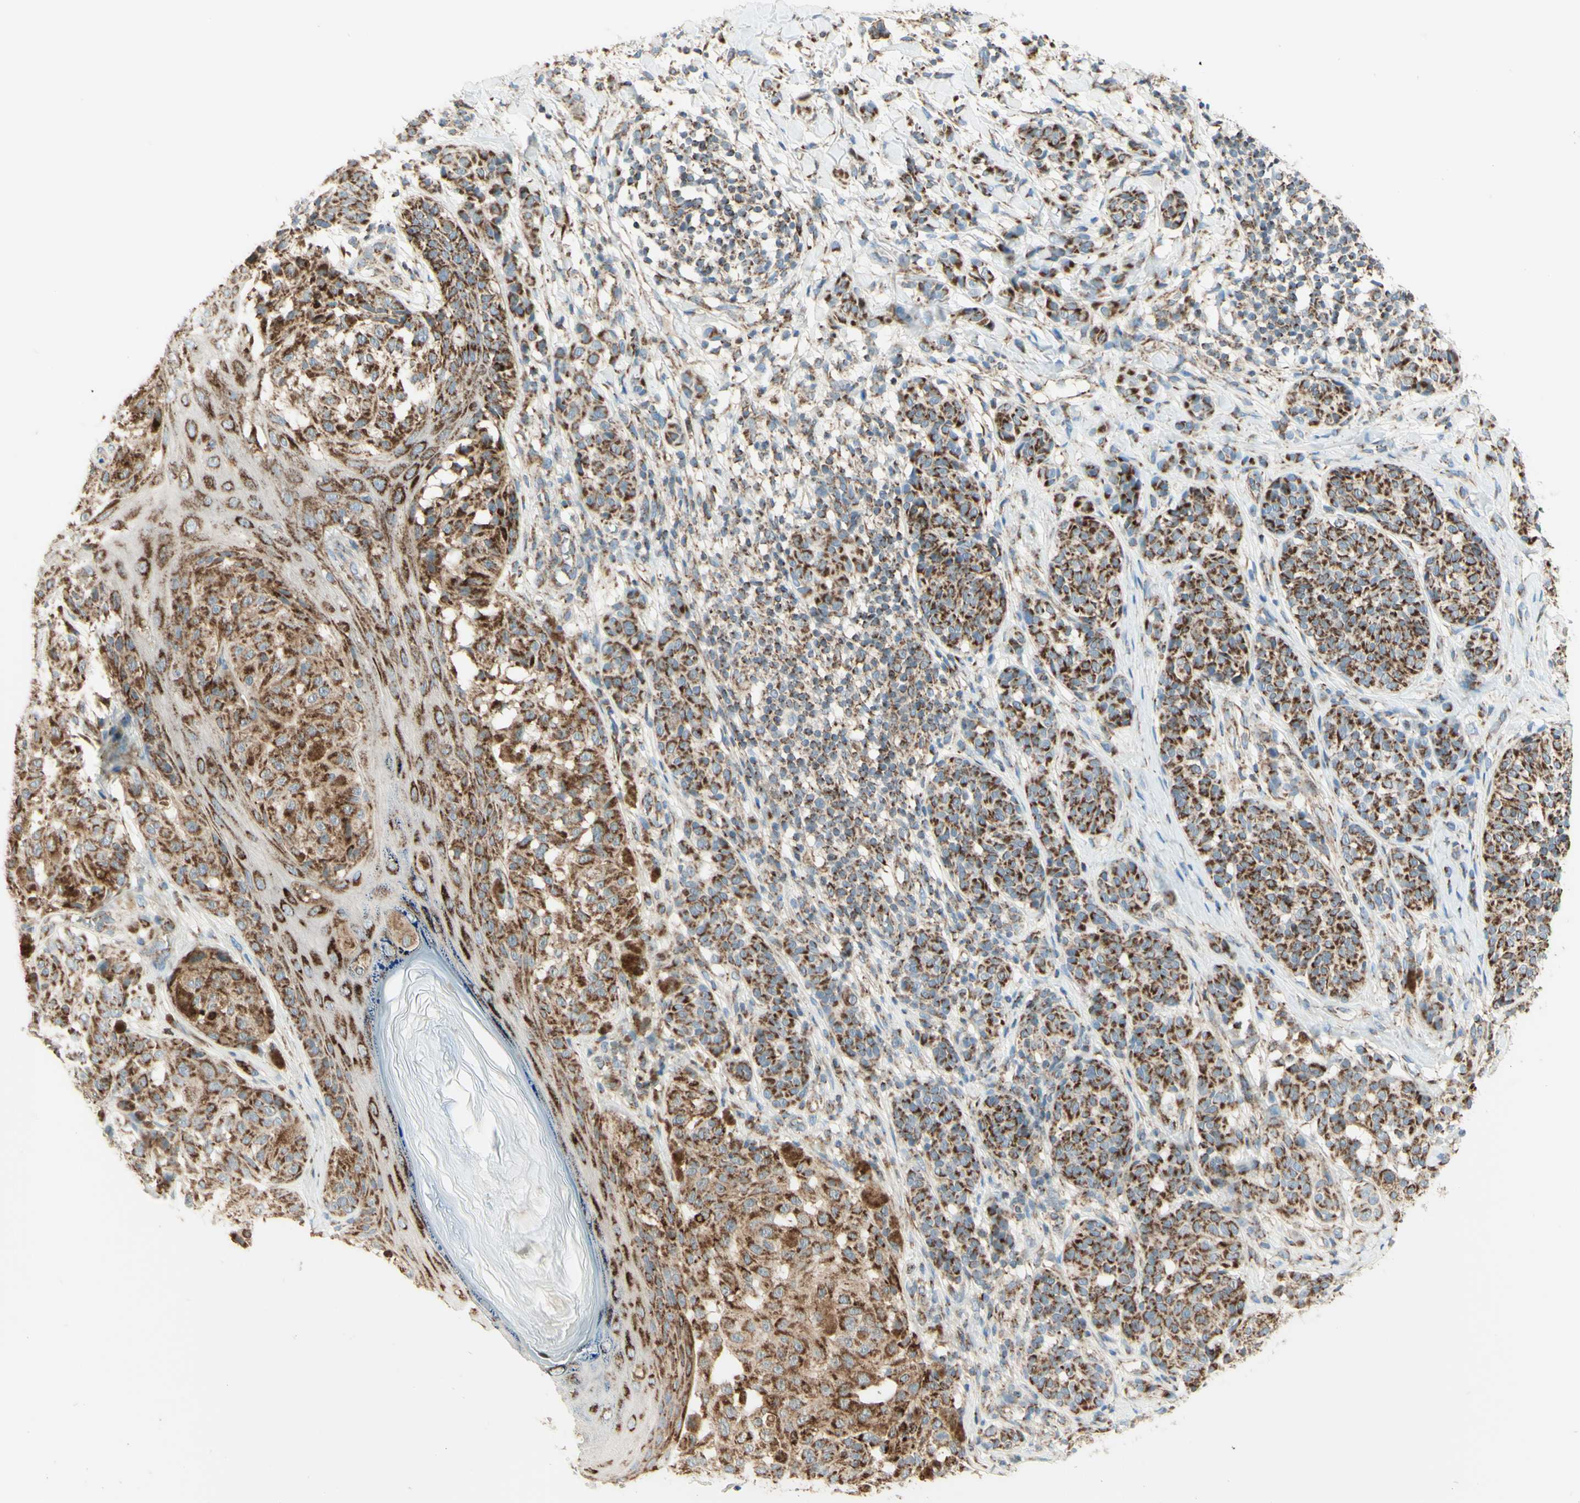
{"staining": {"intensity": "strong", "quantity": ">75%", "location": "cytoplasmic/membranous"}, "tissue": "melanoma", "cell_type": "Tumor cells", "image_type": "cancer", "snomed": [{"axis": "morphology", "description": "Malignant melanoma, NOS"}, {"axis": "topography", "description": "Skin"}], "caption": "Human melanoma stained for a protein (brown) reveals strong cytoplasmic/membranous positive positivity in approximately >75% of tumor cells.", "gene": "ARMC10", "patient": {"sex": "female", "age": 46}}